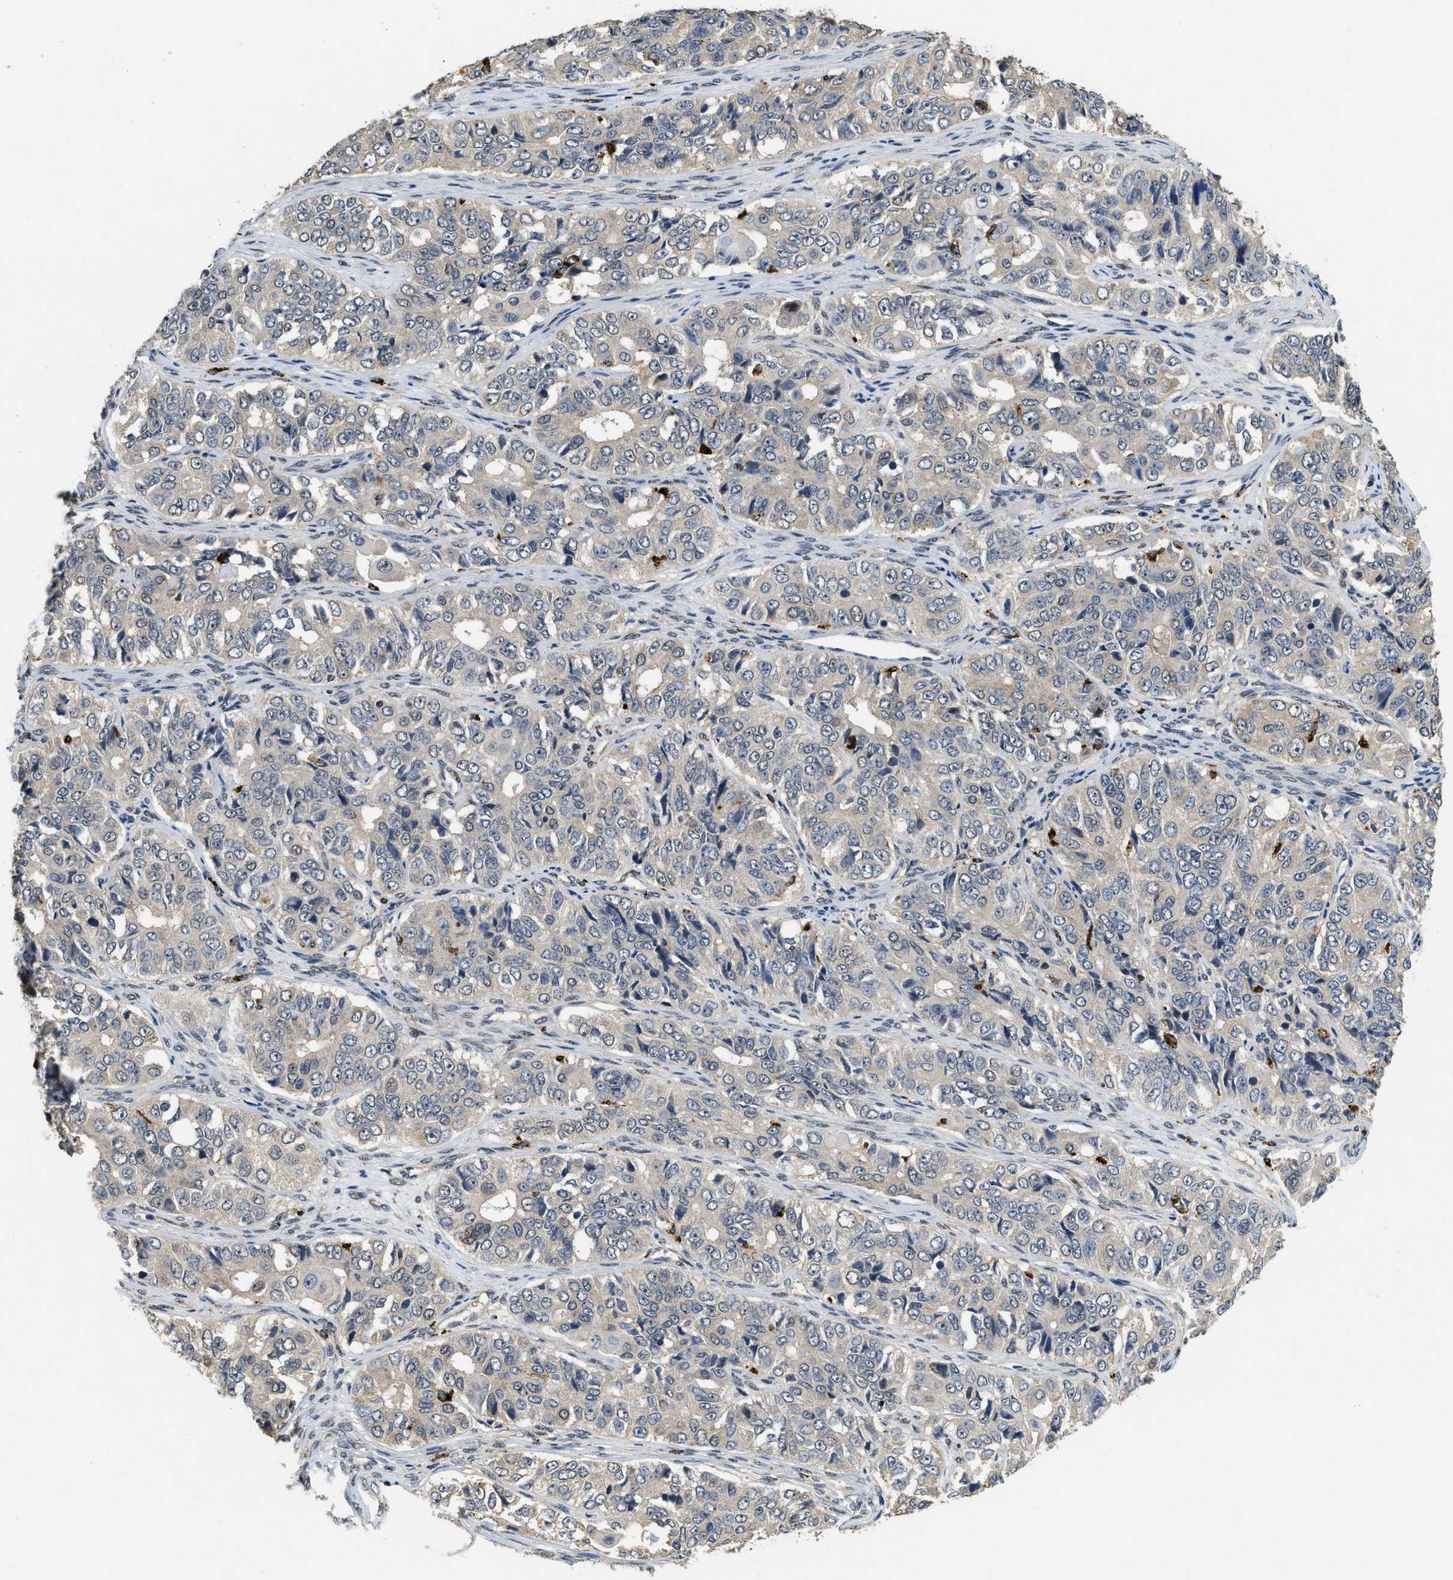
{"staining": {"intensity": "negative", "quantity": "none", "location": "none"}, "tissue": "ovarian cancer", "cell_type": "Tumor cells", "image_type": "cancer", "snomed": [{"axis": "morphology", "description": "Carcinoma, endometroid"}, {"axis": "topography", "description": "Ovary"}], "caption": "Ovarian cancer was stained to show a protein in brown. There is no significant staining in tumor cells.", "gene": "BMPR2", "patient": {"sex": "female", "age": 51}}